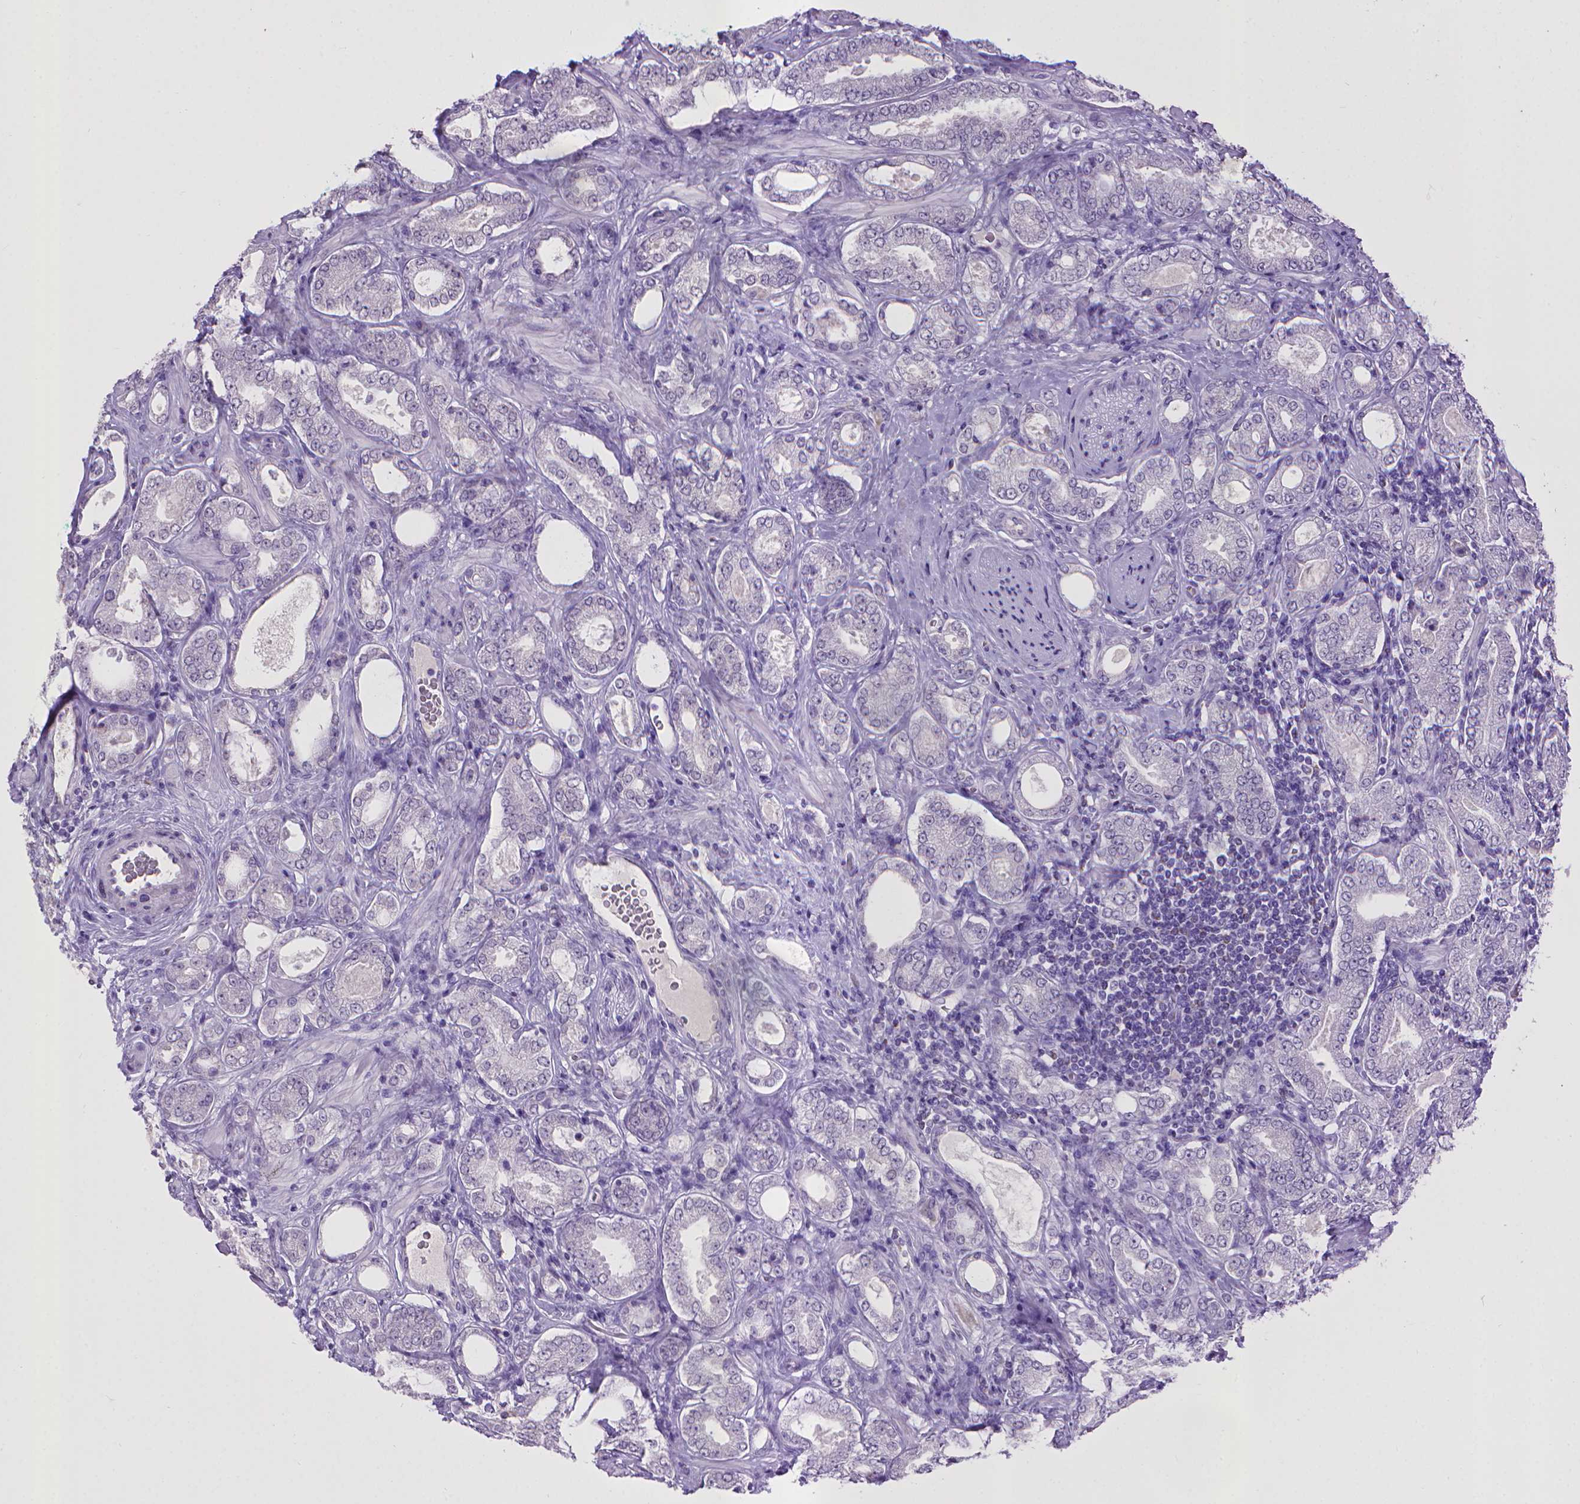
{"staining": {"intensity": "negative", "quantity": "none", "location": "none"}, "tissue": "prostate cancer", "cell_type": "Tumor cells", "image_type": "cancer", "snomed": [{"axis": "morphology", "description": "Adenocarcinoma, NOS"}, {"axis": "topography", "description": "Prostate"}], "caption": "This is a image of immunohistochemistry (IHC) staining of adenocarcinoma (prostate), which shows no expression in tumor cells.", "gene": "KMO", "patient": {"sex": "male", "age": 64}}